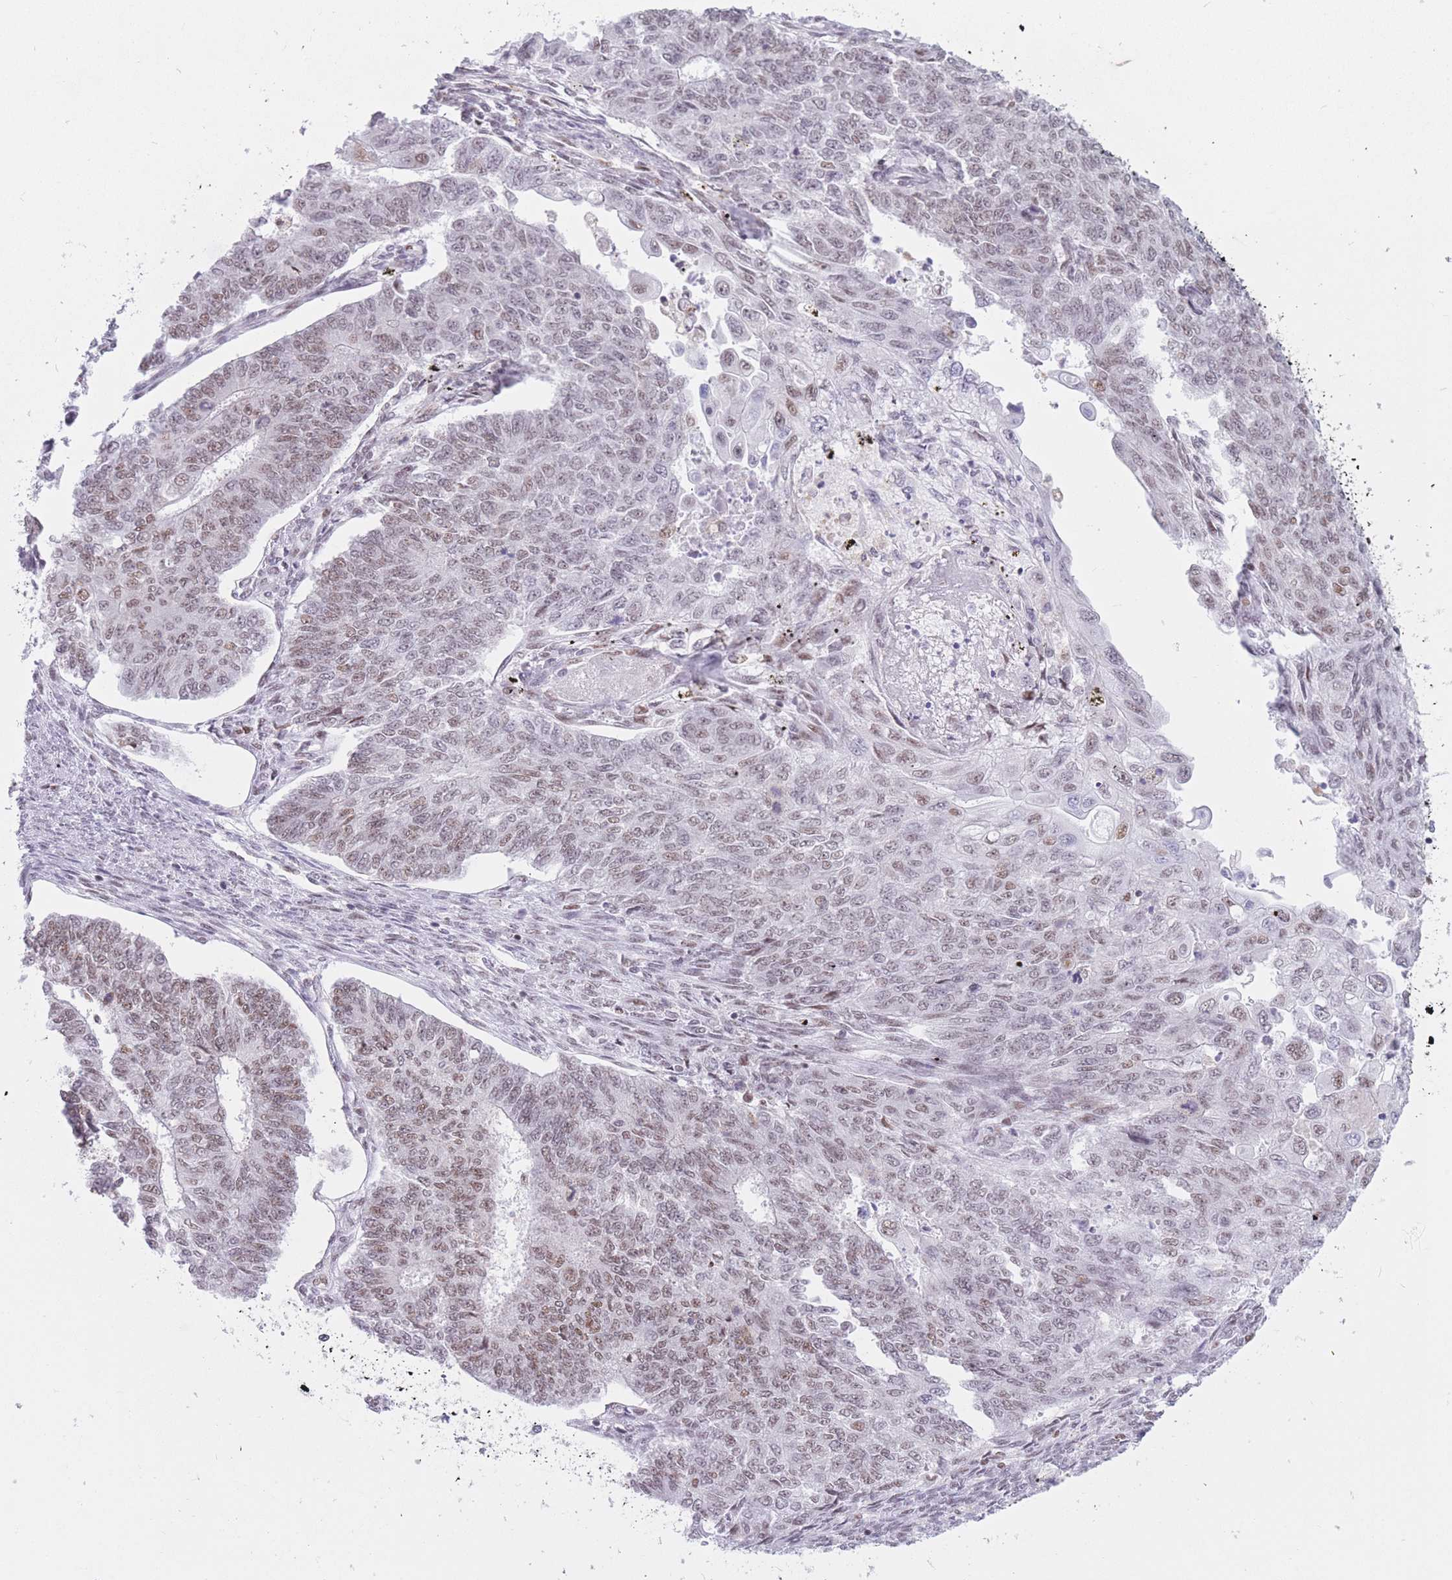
{"staining": {"intensity": "moderate", "quantity": "25%-75%", "location": "nuclear"}, "tissue": "endometrial cancer", "cell_type": "Tumor cells", "image_type": "cancer", "snomed": [{"axis": "morphology", "description": "Adenocarcinoma, NOS"}, {"axis": "topography", "description": "Endometrium"}], "caption": "There is medium levels of moderate nuclear positivity in tumor cells of endometrial cancer, as demonstrated by immunohistochemical staining (brown color).", "gene": "HNRNPUL1", "patient": {"sex": "female", "age": 32}}